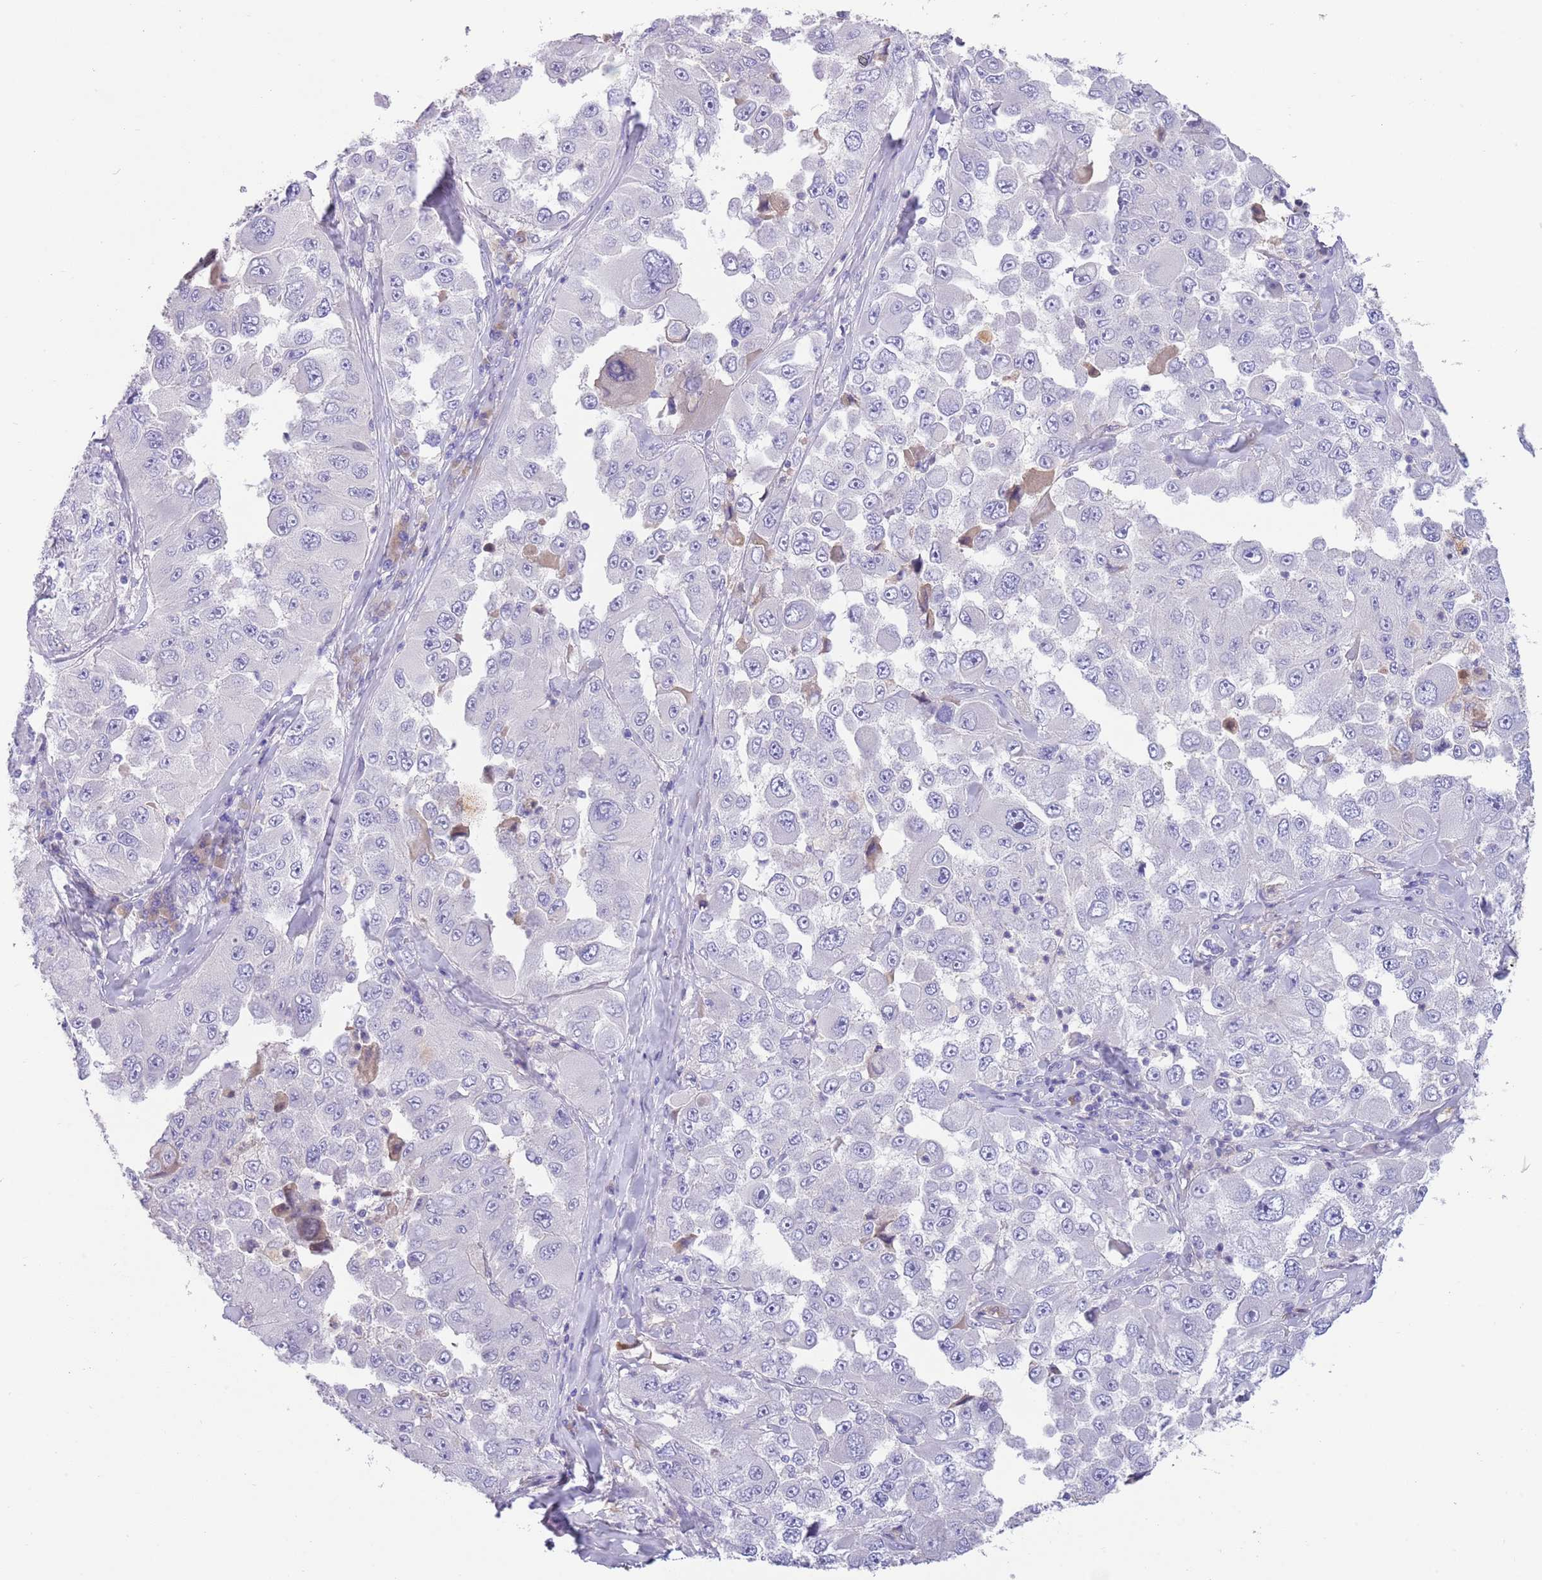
{"staining": {"intensity": "negative", "quantity": "none", "location": "none"}, "tissue": "melanoma", "cell_type": "Tumor cells", "image_type": "cancer", "snomed": [{"axis": "morphology", "description": "Malignant melanoma, Metastatic site"}, {"axis": "topography", "description": "Lymph node"}], "caption": "Histopathology image shows no protein expression in tumor cells of malignant melanoma (metastatic site) tissue. Brightfield microscopy of immunohistochemistry (IHC) stained with DAB (3,3'-diaminobenzidine) (brown) and hematoxylin (blue), captured at high magnification.", "gene": "IGFL4", "patient": {"sex": "male", "age": 62}}